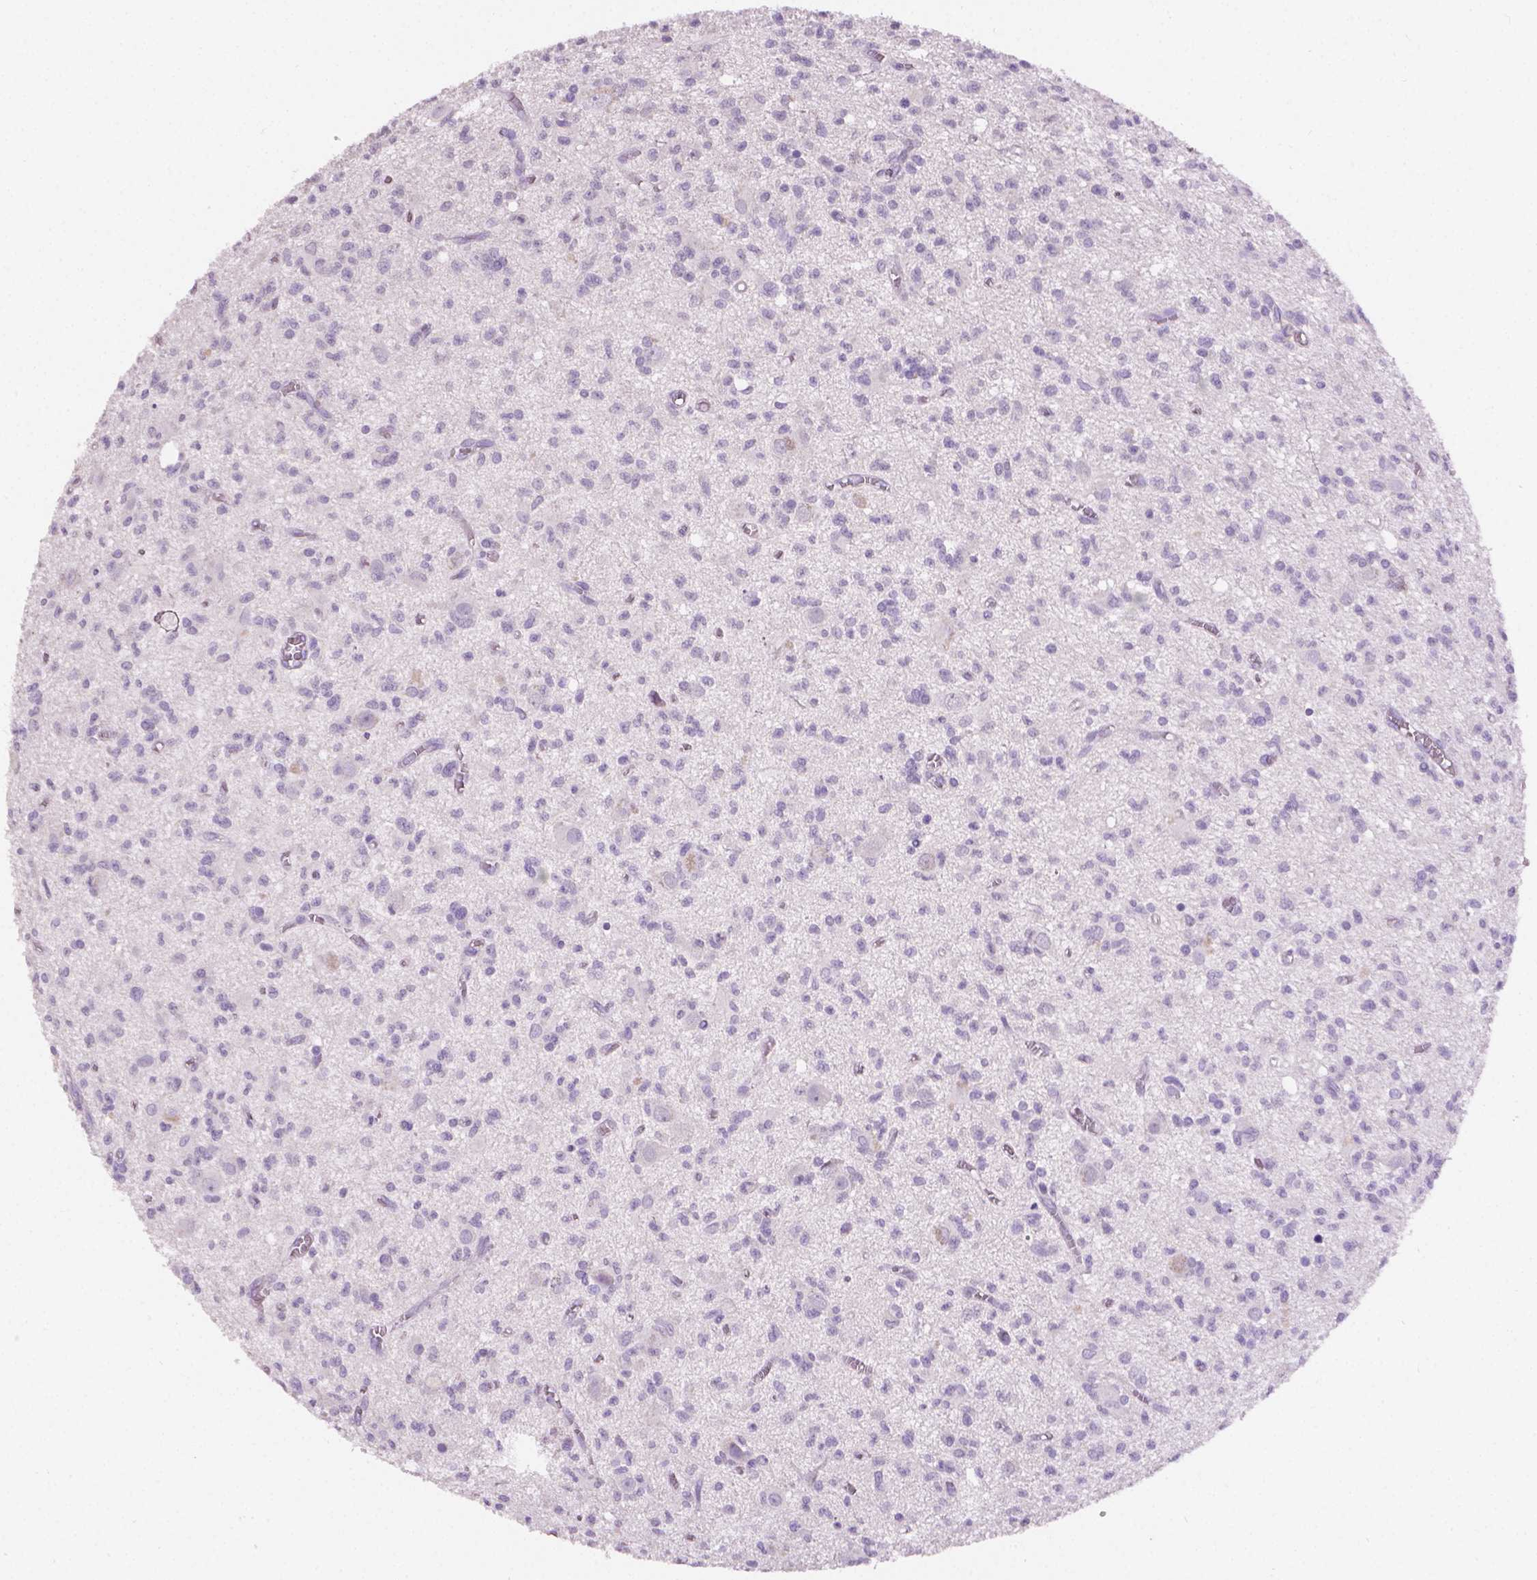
{"staining": {"intensity": "negative", "quantity": "none", "location": "none"}, "tissue": "glioma", "cell_type": "Tumor cells", "image_type": "cancer", "snomed": [{"axis": "morphology", "description": "Glioma, malignant, Low grade"}, {"axis": "topography", "description": "Brain"}], "caption": "An image of malignant glioma (low-grade) stained for a protein demonstrates no brown staining in tumor cells. Brightfield microscopy of immunohistochemistry (IHC) stained with DAB (brown) and hematoxylin (blue), captured at high magnification.", "gene": "TNNI2", "patient": {"sex": "male", "age": 64}}